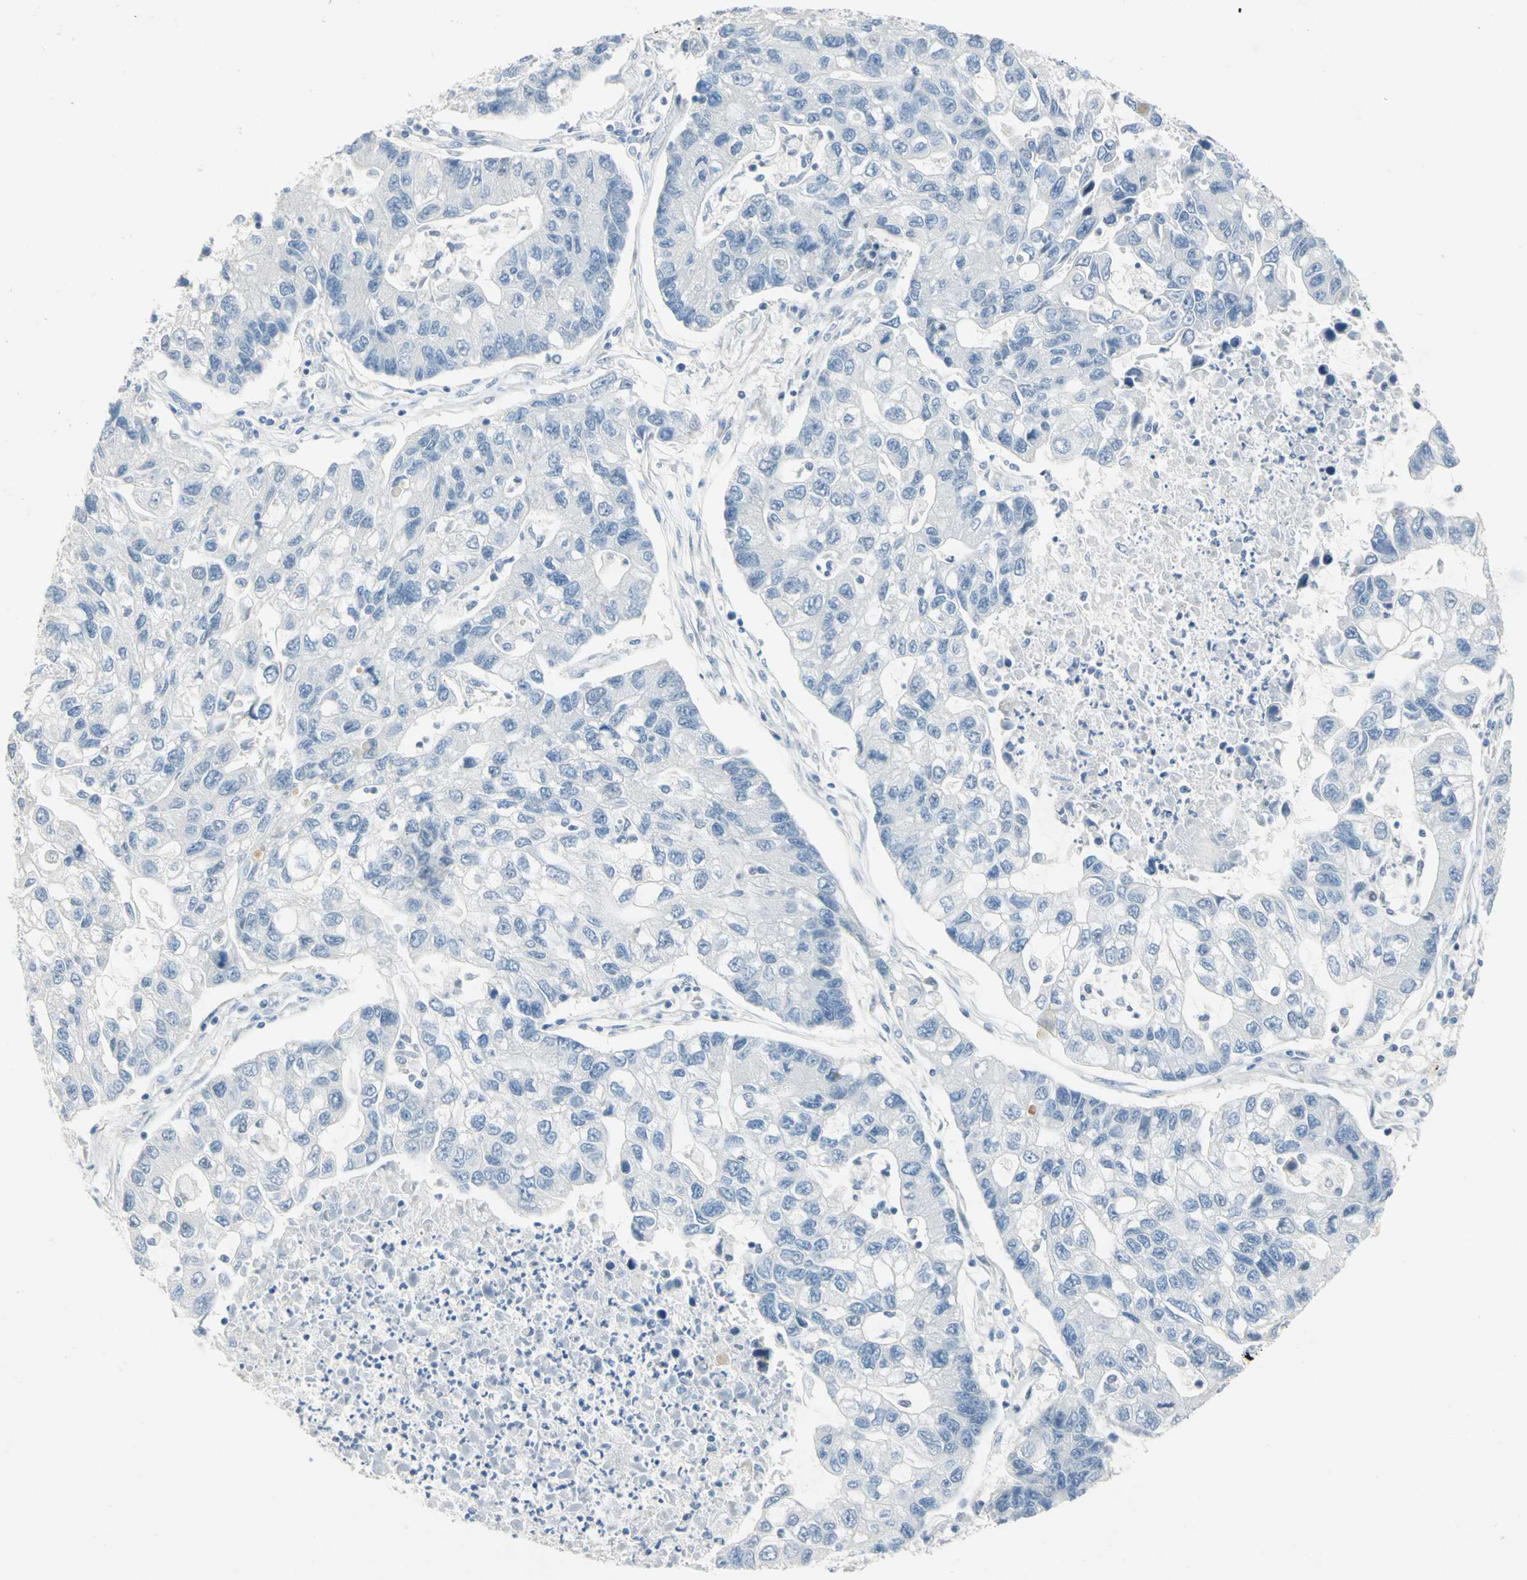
{"staining": {"intensity": "negative", "quantity": "none", "location": "none"}, "tissue": "lung cancer", "cell_type": "Tumor cells", "image_type": "cancer", "snomed": [{"axis": "morphology", "description": "Adenocarcinoma, NOS"}, {"axis": "topography", "description": "Lung"}], "caption": "DAB immunohistochemical staining of lung adenocarcinoma exhibits no significant expression in tumor cells.", "gene": "NAB2", "patient": {"sex": "female", "age": 51}}